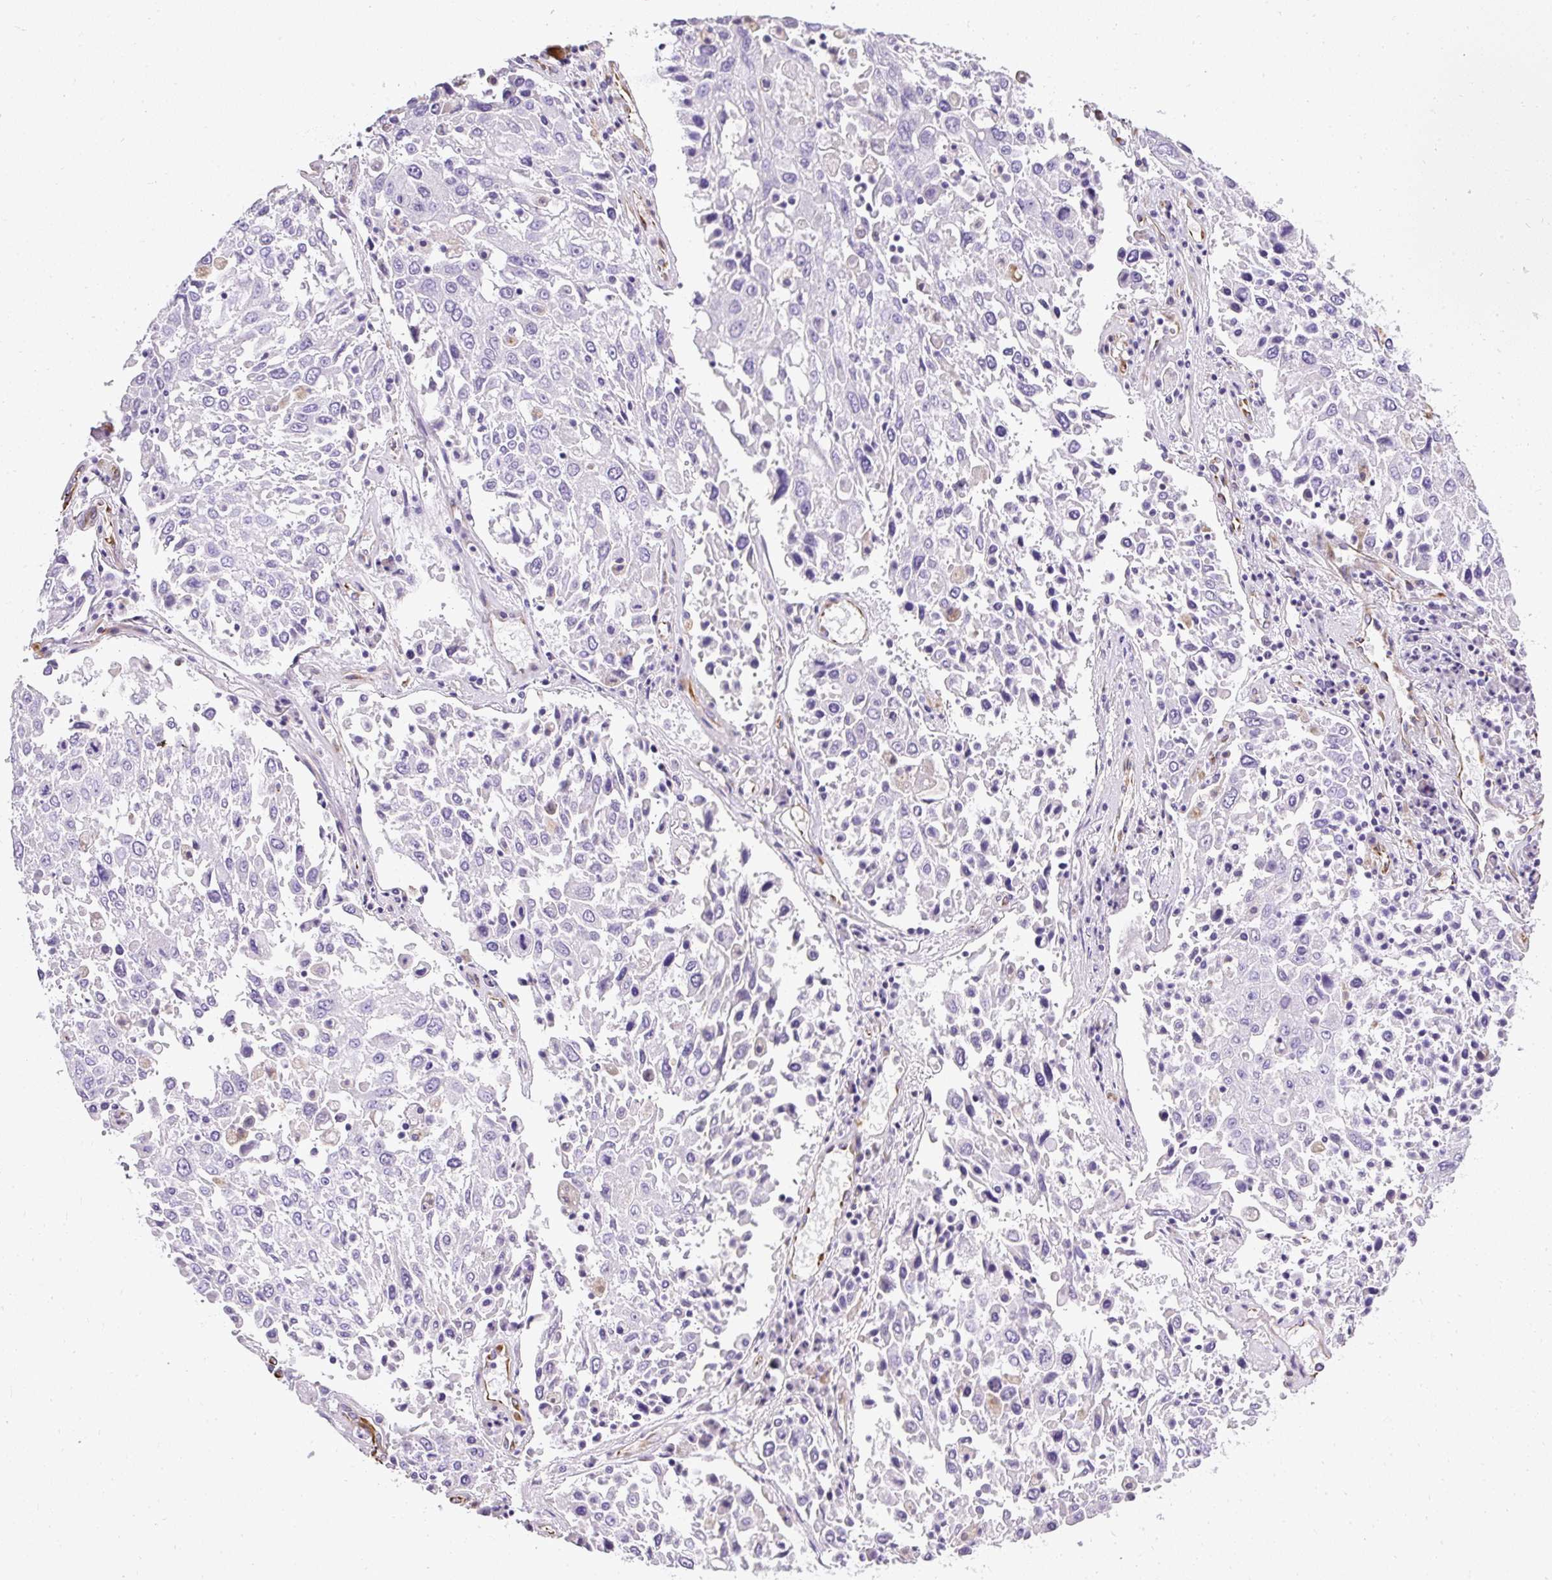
{"staining": {"intensity": "negative", "quantity": "none", "location": "none"}, "tissue": "lung cancer", "cell_type": "Tumor cells", "image_type": "cancer", "snomed": [{"axis": "morphology", "description": "Squamous cell carcinoma, NOS"}, {"axis": "topography", "description": "Lung"}], "caption": "Immunohistochemistry (IHC) image of lung cancer (squamous cell carcinoma) stained for a protein (brown), which reveals no positivity in tumor cells.", "gene": "PLS1", "patient": {"sex": "male", "age": 65}}